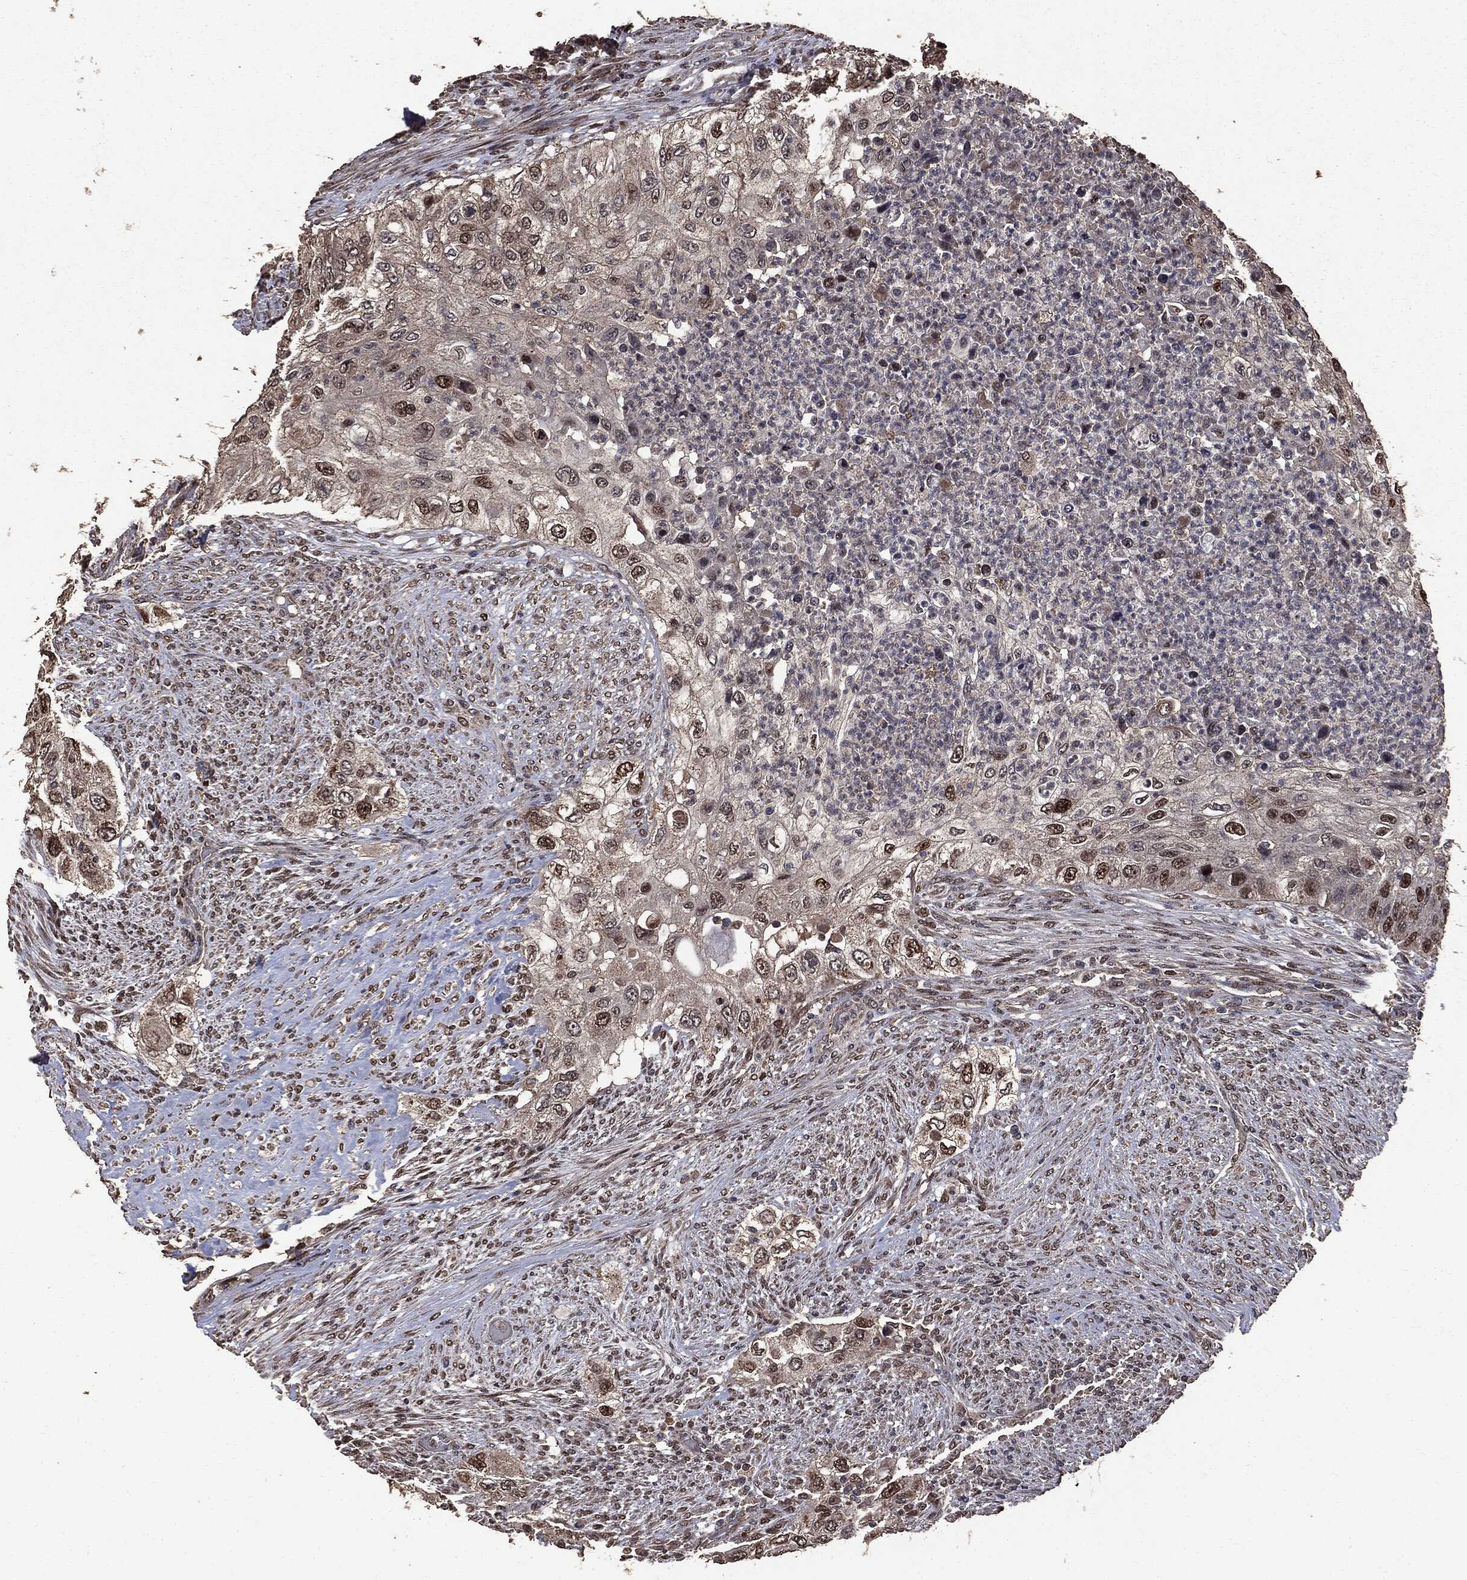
{"staining": {"intensity": "strong", "quantity": "<25%", "location": "nuclear"}, "tissue": "urothelial cancer", "cell_type": "Tumor cells", "image_type": "cancer", "snomed": [{"axis": "morphology", "description": "Urothelial carcinoma, High grade"}, {"axis": "topography", "description": "Urinary bladder"}], "caption": "The photomicrograph demonstrates staining of urothelial cancer, revealing strong nuclear protein expression (brown color) within tumor cells.", "gene": "PPP6R2", "patient": {"sex": "female", "age": 60}}